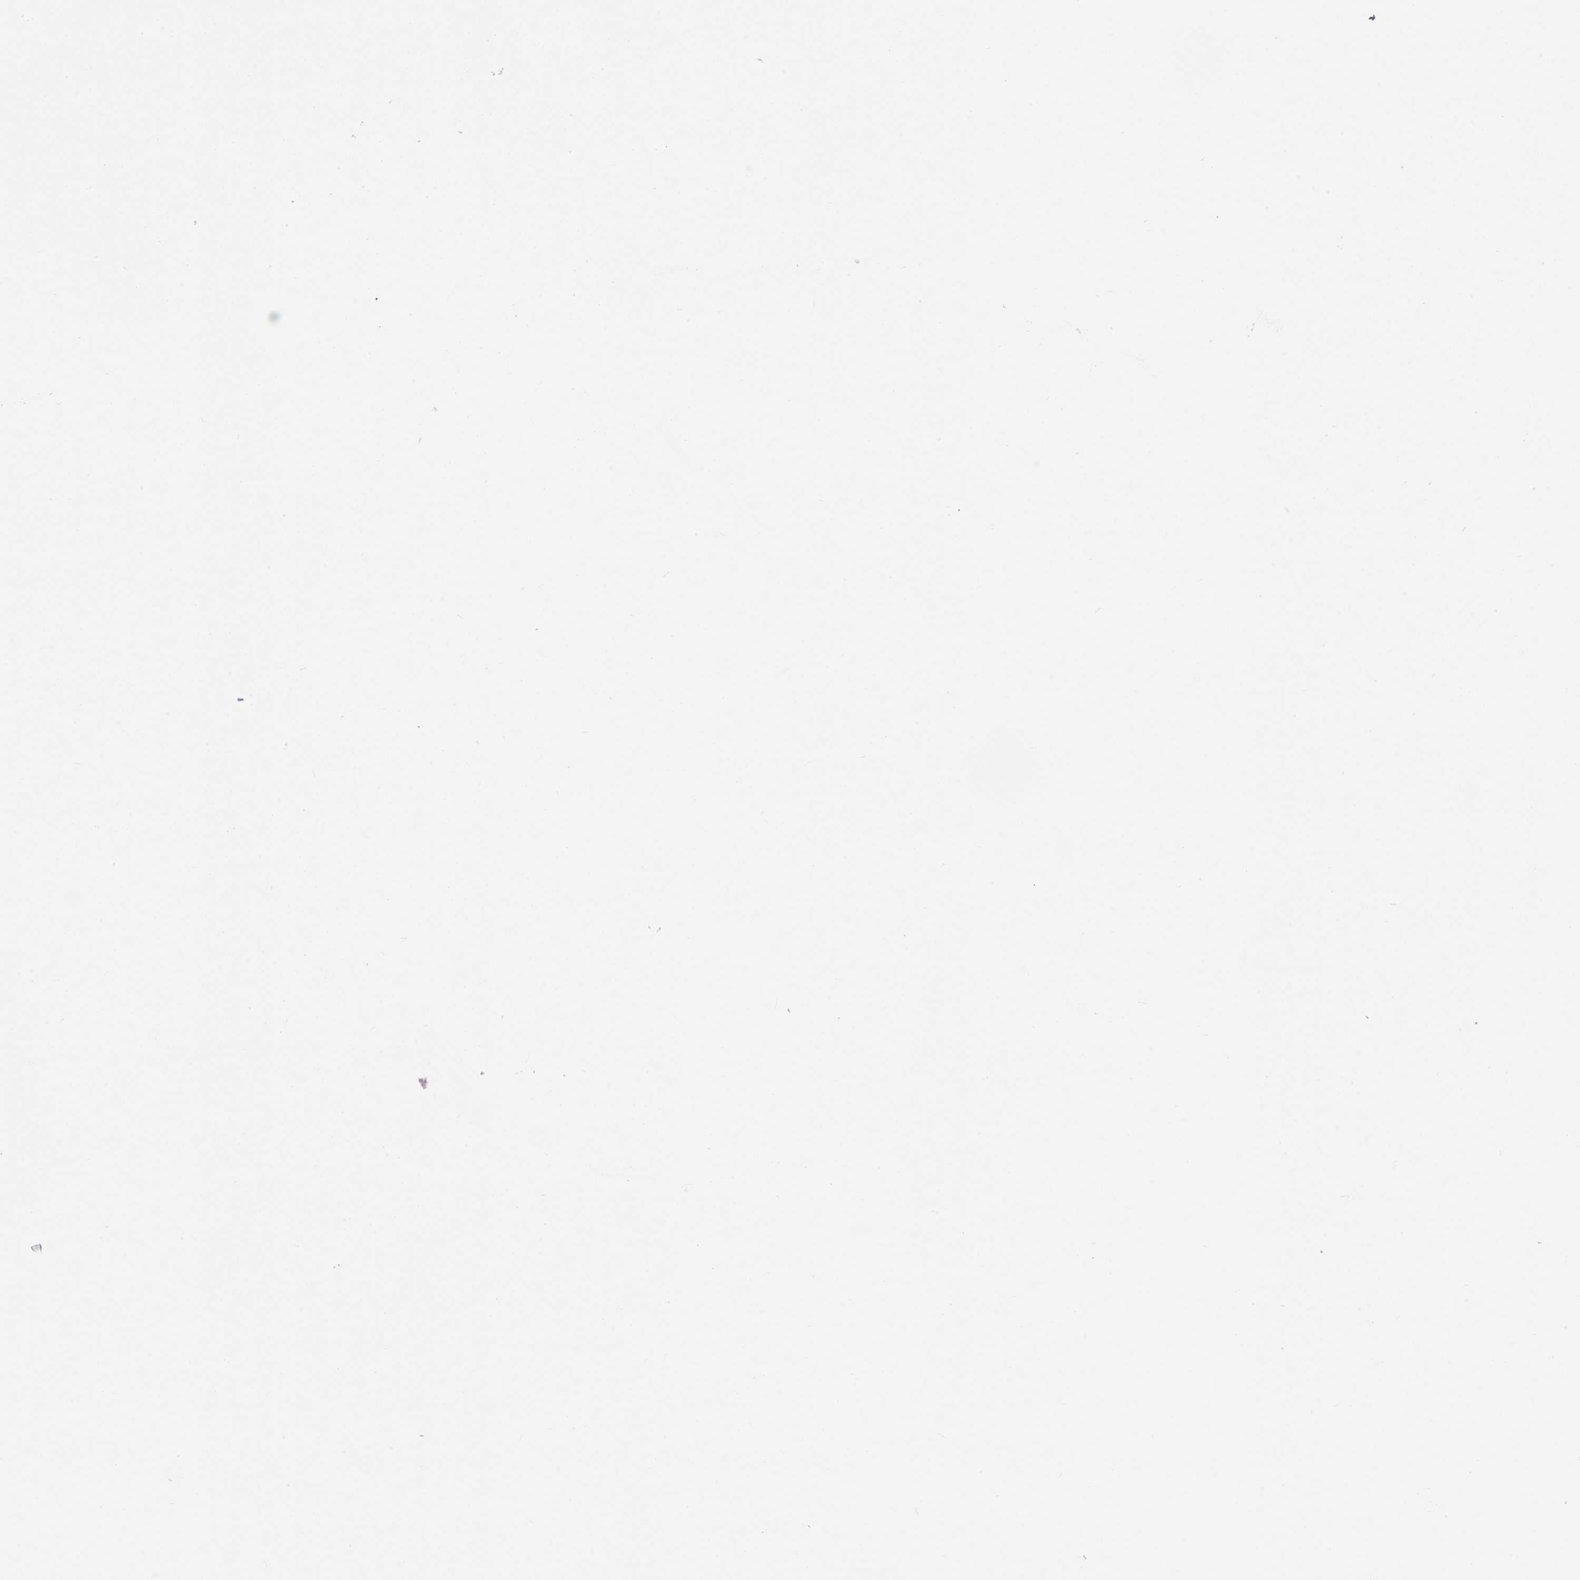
{"staining": {"intensity": "moderate", "quantity": "<25%", "location": "cytoplasmic/membranous"}, "tissue": "melanoma", "cell_type": "Tumor cells", "image_type": "cancer", "snomed": [{"axis": "morphology", "description": "Malignant melanoma, NOS"}, {"axis": "topography", "description": "Skin"}], "caption": "Immunohistochemistry (IHC) photomicrograph of malignant melanoma stained for a protein (brown), which reveals low levels of moderate cytoplasmic/membranous staining in about <25% of tumor cells.", "gene": "PAM", "patient": {"sex": "female", "age": 52}}